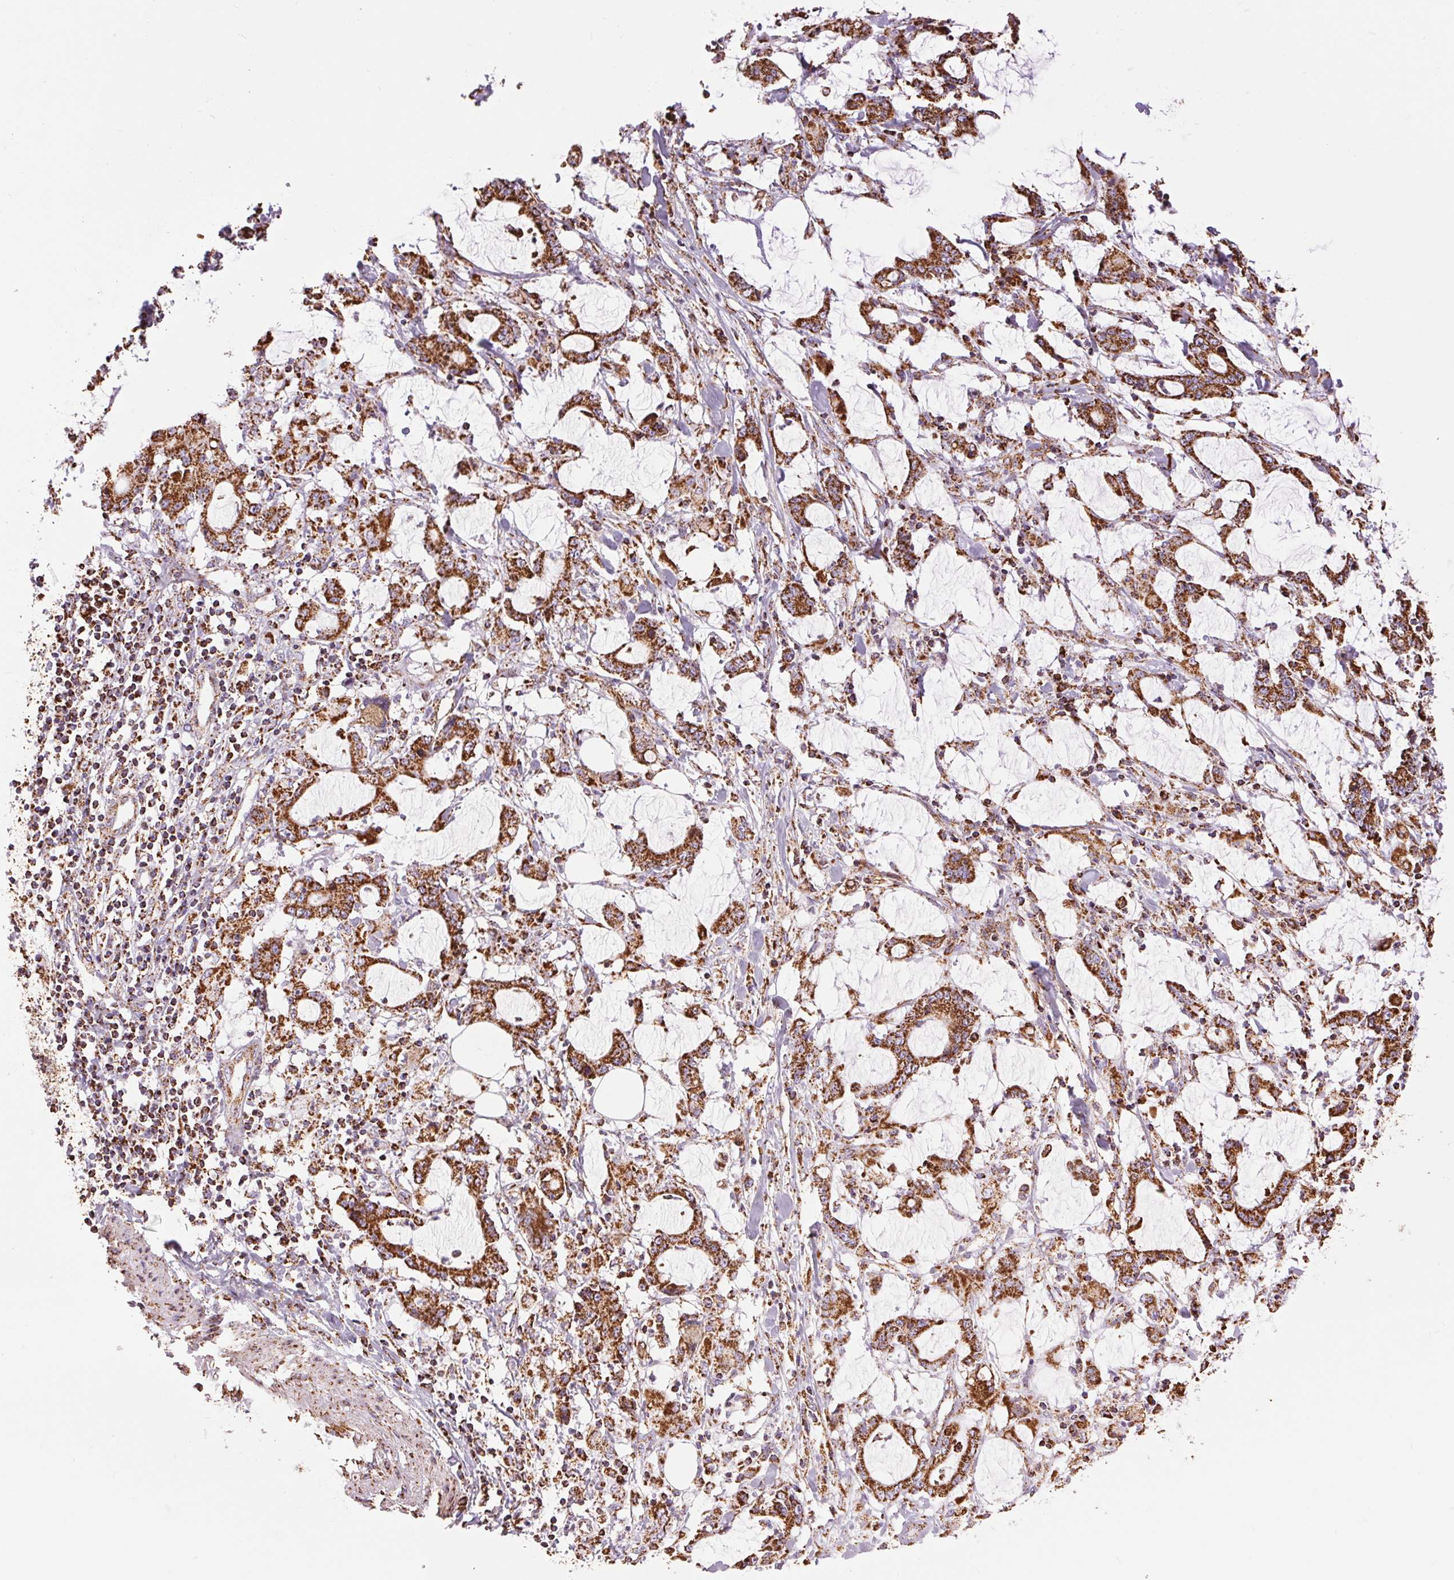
{"staining": {"intensity": "strong", "quantity": ">75%", "location": "cytoplasmic/membranous"}, "tissue": "stomach cancer", "cell_type": "Tumor cells", "image_type": "cancer", "snomed": [{"axis": "morphology", "description": "Adenocarcinoma, NOS"}, {"axis": "topography", "description": "Stomach, upper"}], "caption": "Immunohistochemistry staining of adenocarcinoma (stomach), which displays high levels of strong cytoplasmic/membranous staining in about >75% of tumor cells indicating strong cytoplasmic/membranous protein positivity. The staining was performed using DAB (brown) for protein detection and nuclei were counterstained in hematoxylin (blue).", "gene": "ATP5PB", "patient": {"sex": "male", "age": 68}}